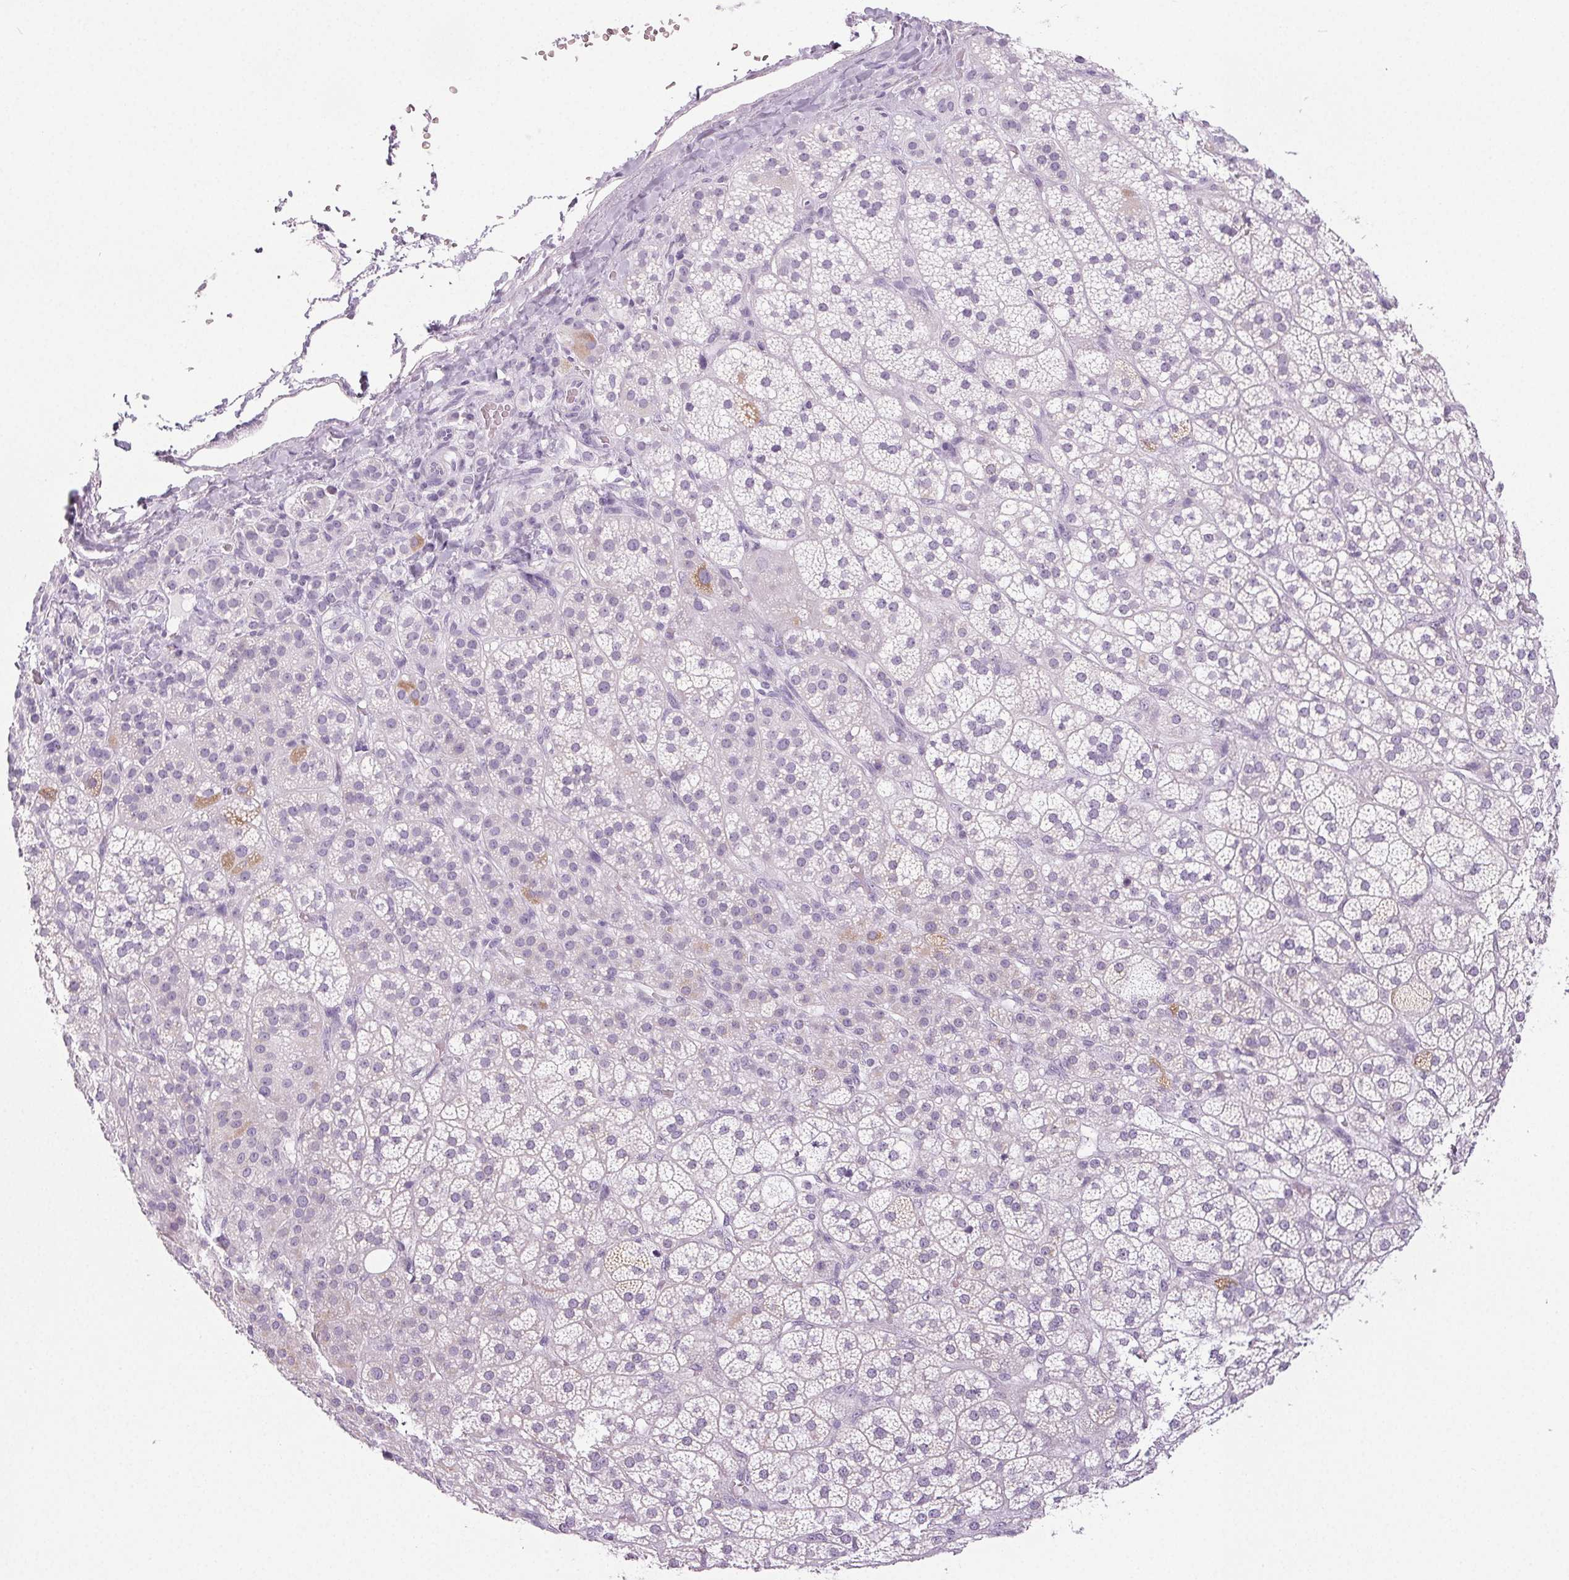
{"staining": {"intensity": "negative", "quantity": "none", "location": "none"}, "tissue": "adrenal gland", "cell_type": "Glandular cells", "image_type": "normal", "snomed": [{"axis": "morphology", "description": "Normal tissue, NOS"}, {"axis": "topography", "description": "Adrenal gland"}], "caption": "Glandular cells show no significant staining in unremarkable adrenal gland. Brightfield microscopy of immunohistochemistry (IHC) stained with DAB (brown) and hematoxylin (blue), captured at high magnification.", "gene": "COL7A1", "patient": {"sex": "female", "age": 60}}